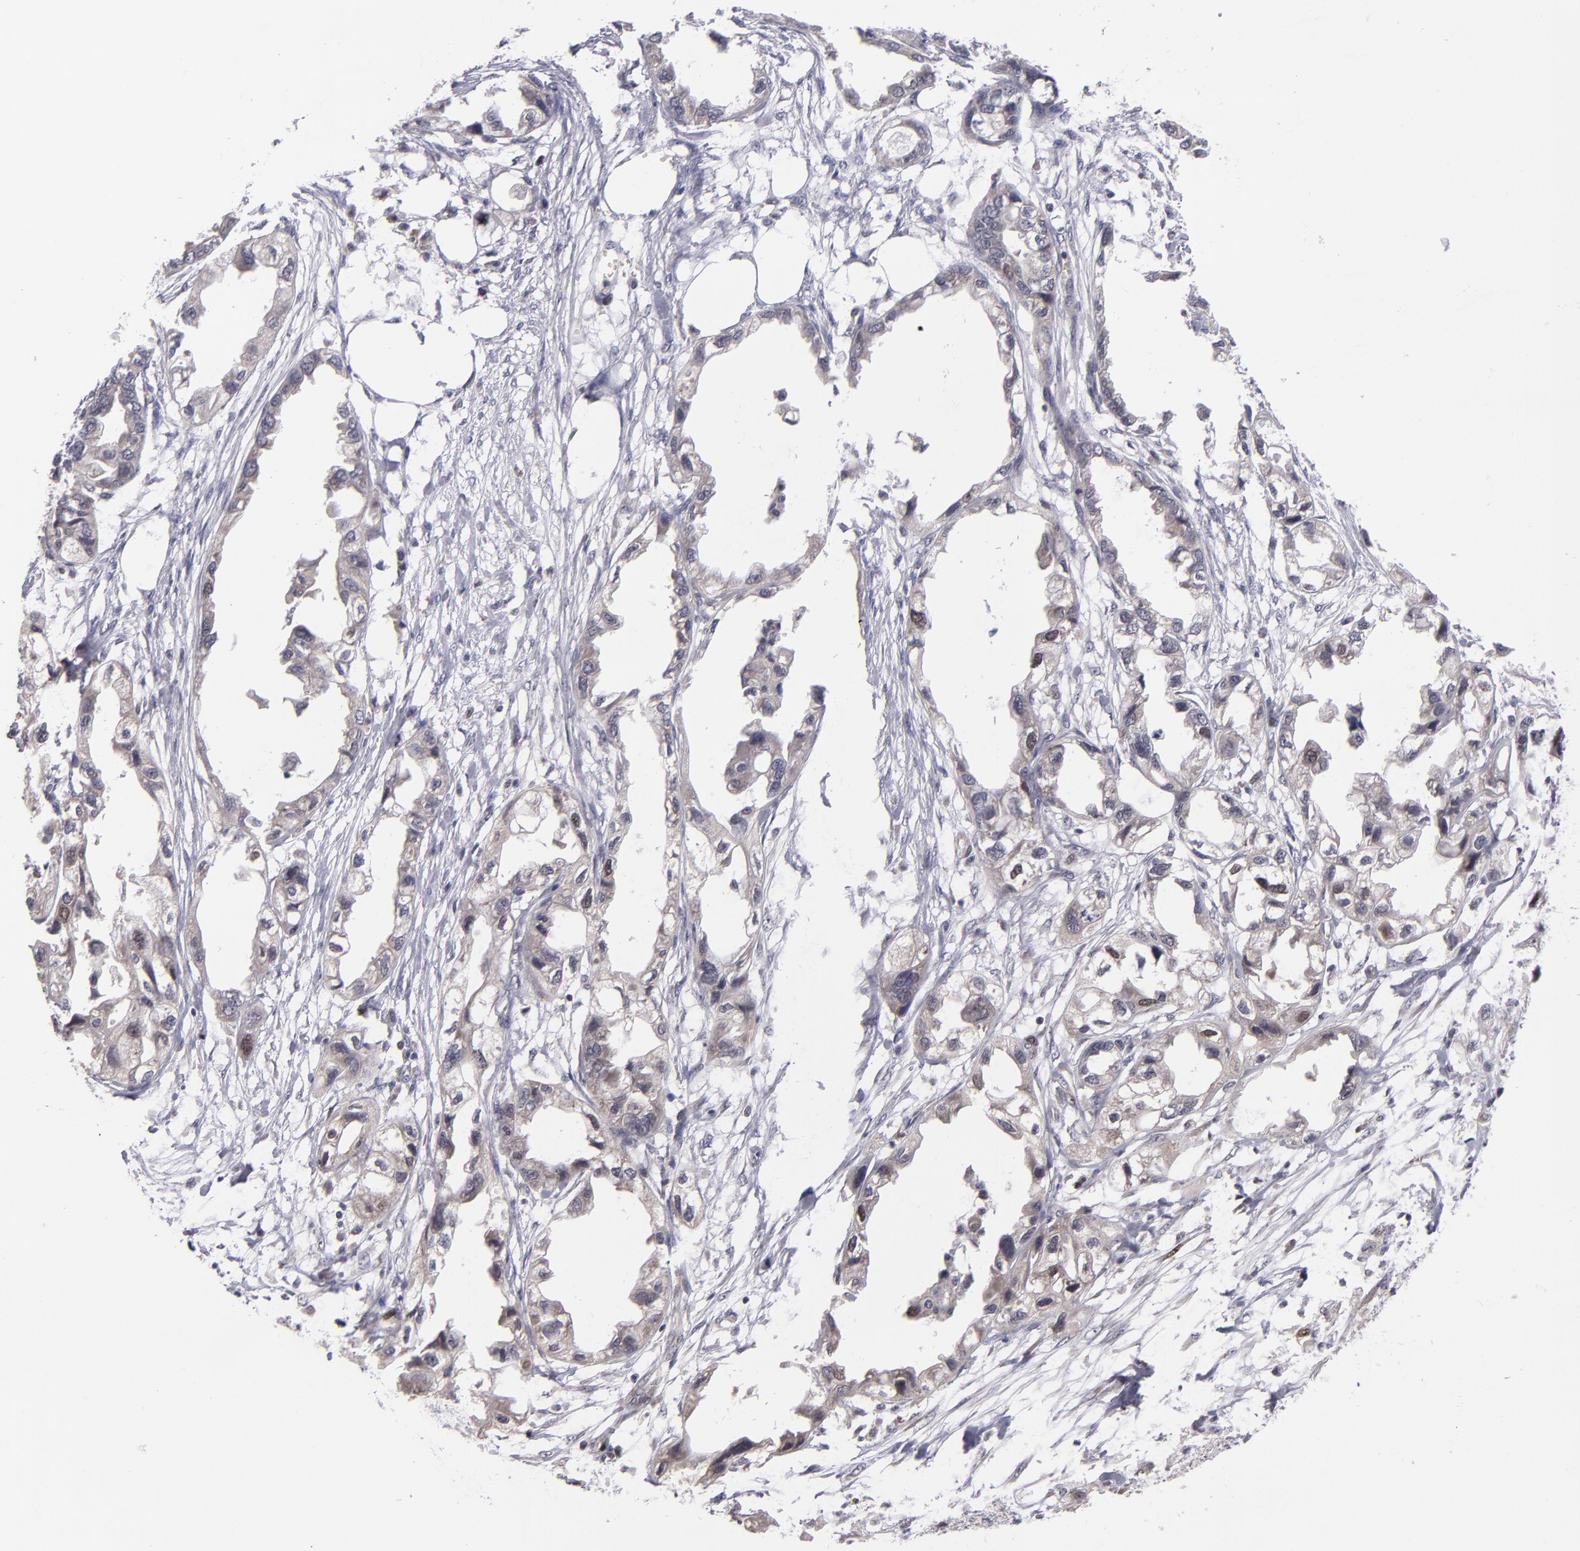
{"staining": {"intensity": "weak", "quantity": "<25%", "location": "nuclear"}, "tissue": "endometrial cancer", "cell_type": "Tumor cells", "image_type": "cancer", "snomed": [{"axis": "morphology", "description": "Adenocarcinoma, NOS"}, {"axis": "topography", "description": "Endometrium"}], "caption": "IHC micrograph of human endometrial cancer (adenocarcinoma) stained for a protein (brown), which shows no positivity in tumor cells.", "gene": "CDC7", "patient": {"sex": "female", "age": 67}}